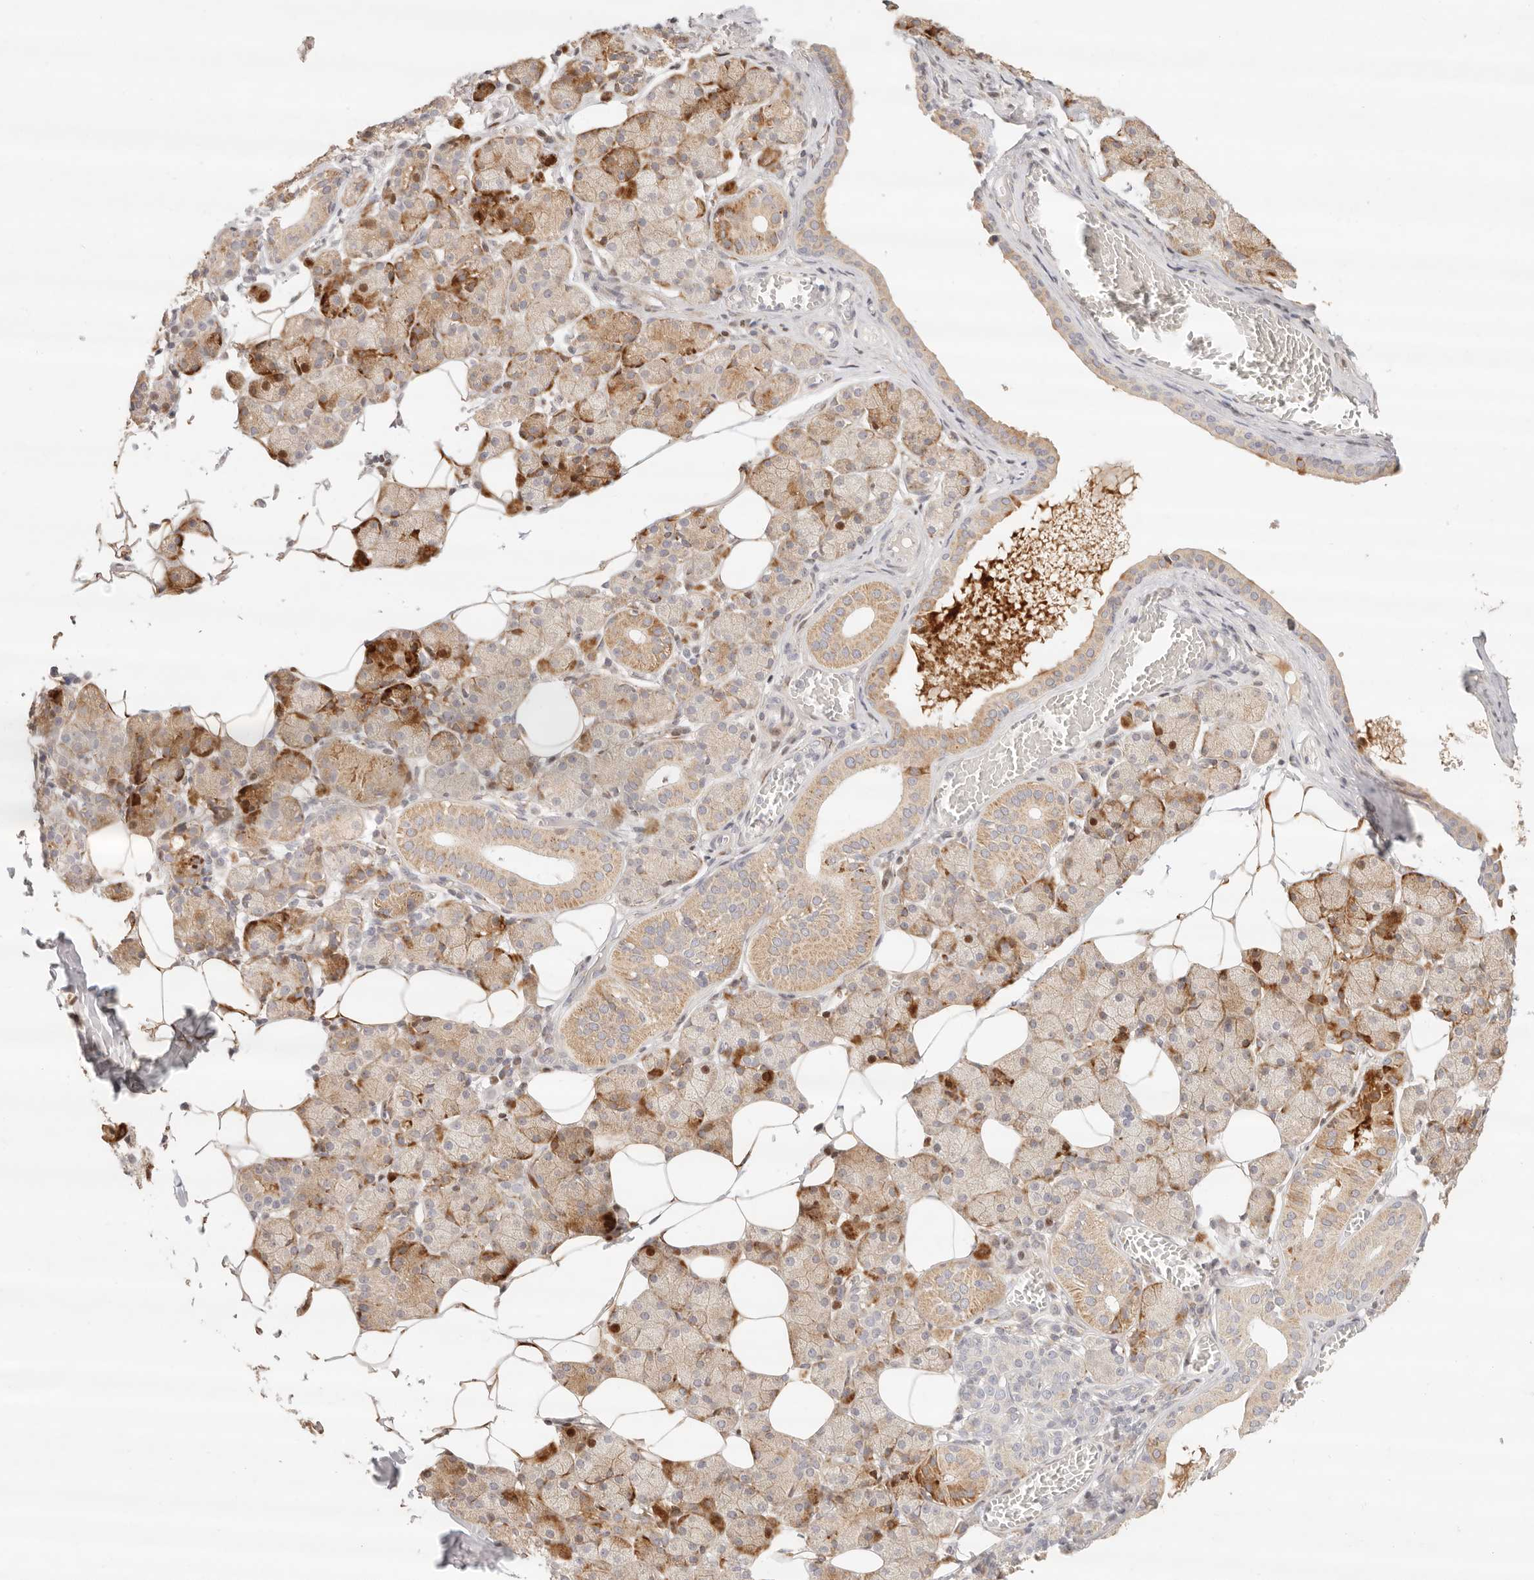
{"staining": {"intensity": "moderate", "quantity": "25%-75%", "location": "cytoplasmic/membranous"}, "tissue": "salivary gland", "cell_type": "Glandular cells", "image_type": "normal", "snomed": [{"axis": "morphology", "description": "Normal tissue, NOS"}, {"axis": "topography", "description": "Salivary gland"}], "caption": "Protein positivity by immunohistochemistry reveals moderate cytoplasmic/membranous expression in approximately 25%-75% of glandular cells in benign salivary gland. (DAB (3,3'-diaminobenzidine) IHC, brown staining for protein, blue staining for nuclei).", "gene": "GPR156", "patient": {"sex": "female", "age": 33}}